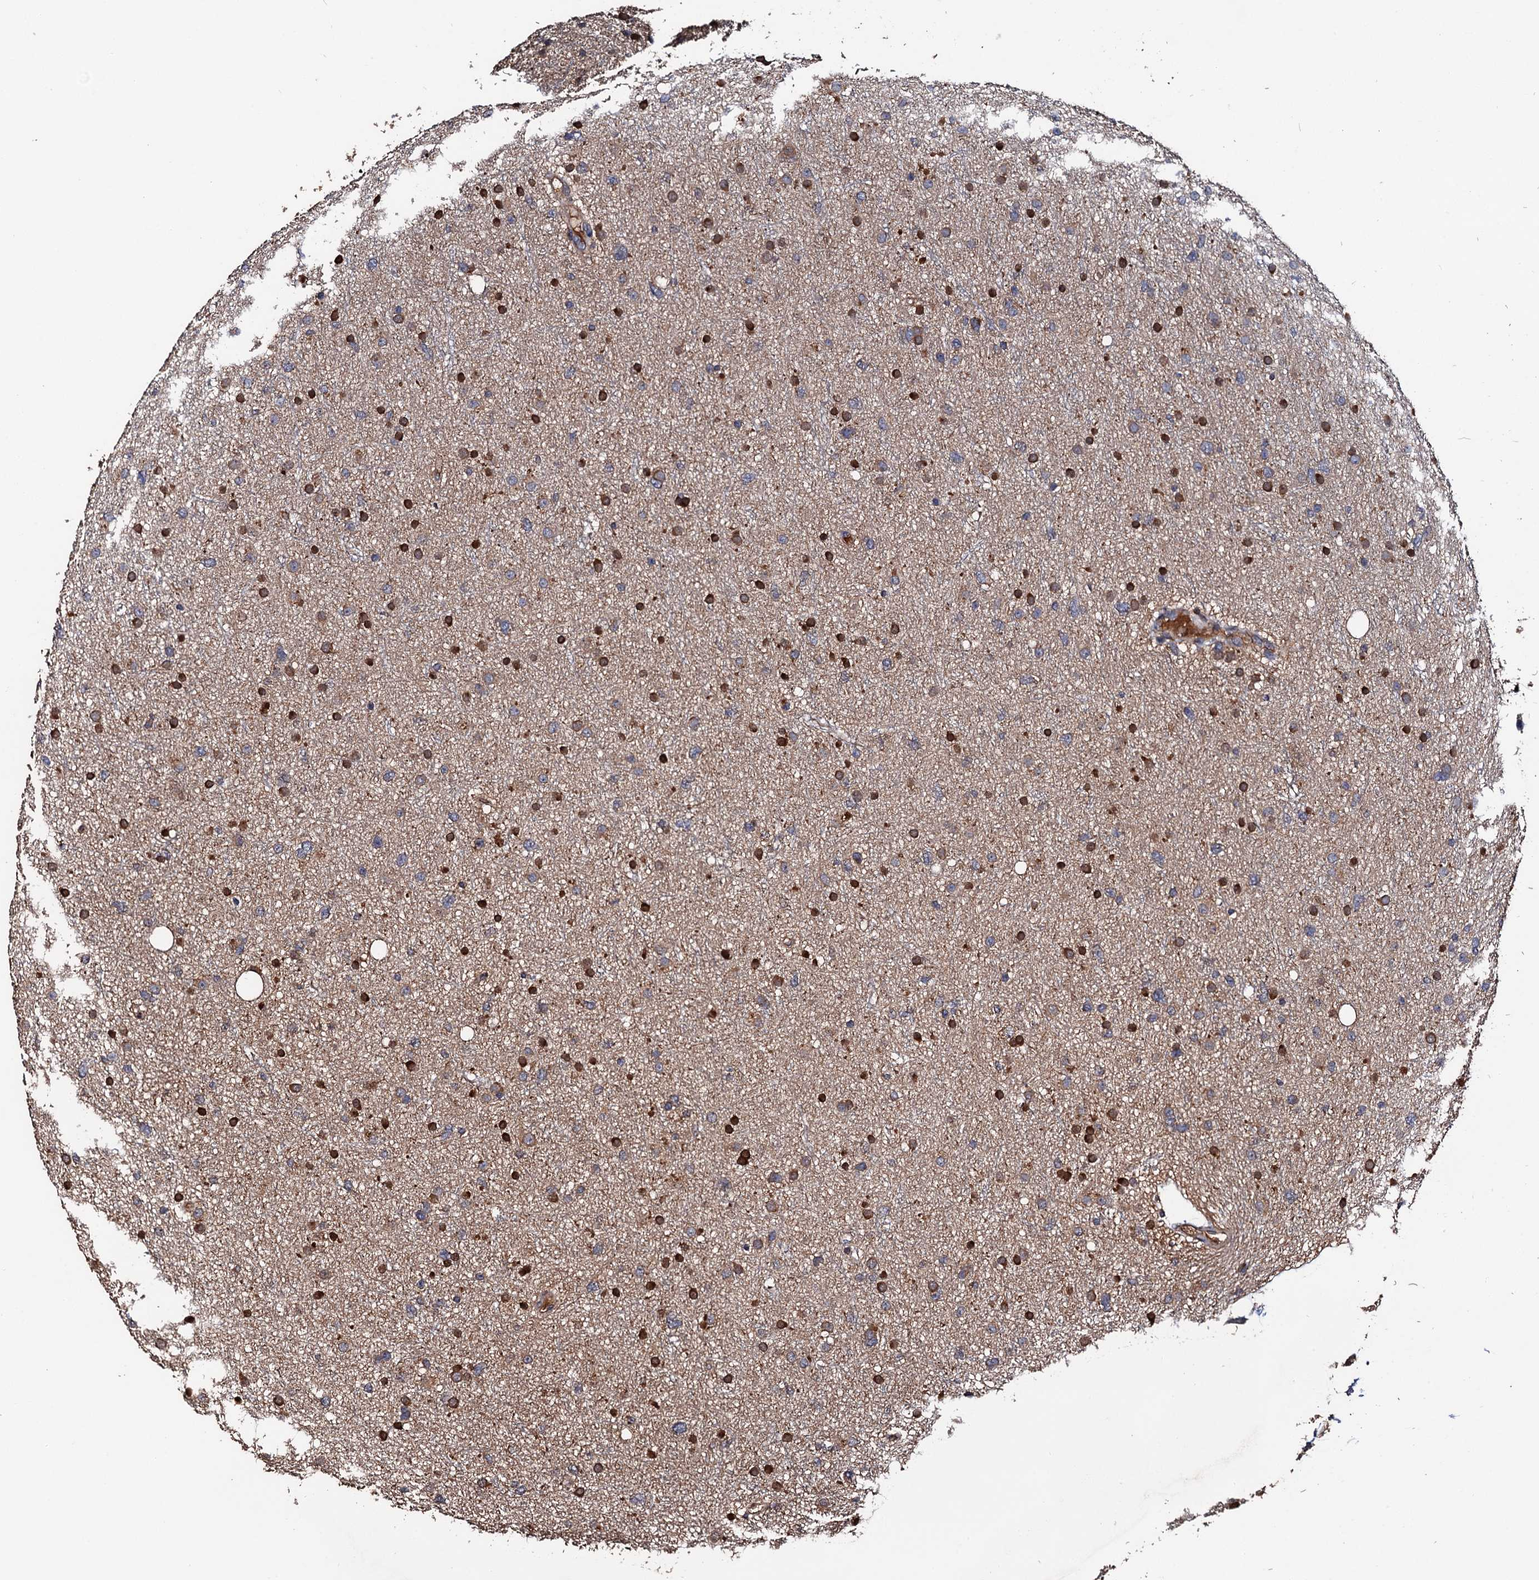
{"staining": {"intensity": "moderate", "quantity": "25%-75%", "location": "cytoplasmic/membranous"}, "tissue": "glioma", "cell_type": "Tumor cells", "image_type": "cancer", "snomed": [{"axis": "morphology", "description": "Glioma, malignant, Low grade"}, {"axis": "topography", "description": "Cerebral cortex"}], "caption": "Immunohistochemical staining of malignant low-grade glioma demonstrates moderate cytoplasmic/membranous protein positivity in about 25%-75% of tumor cells.", "gene": "RGS11", "patient": {"sex": "female", "age": 39}}